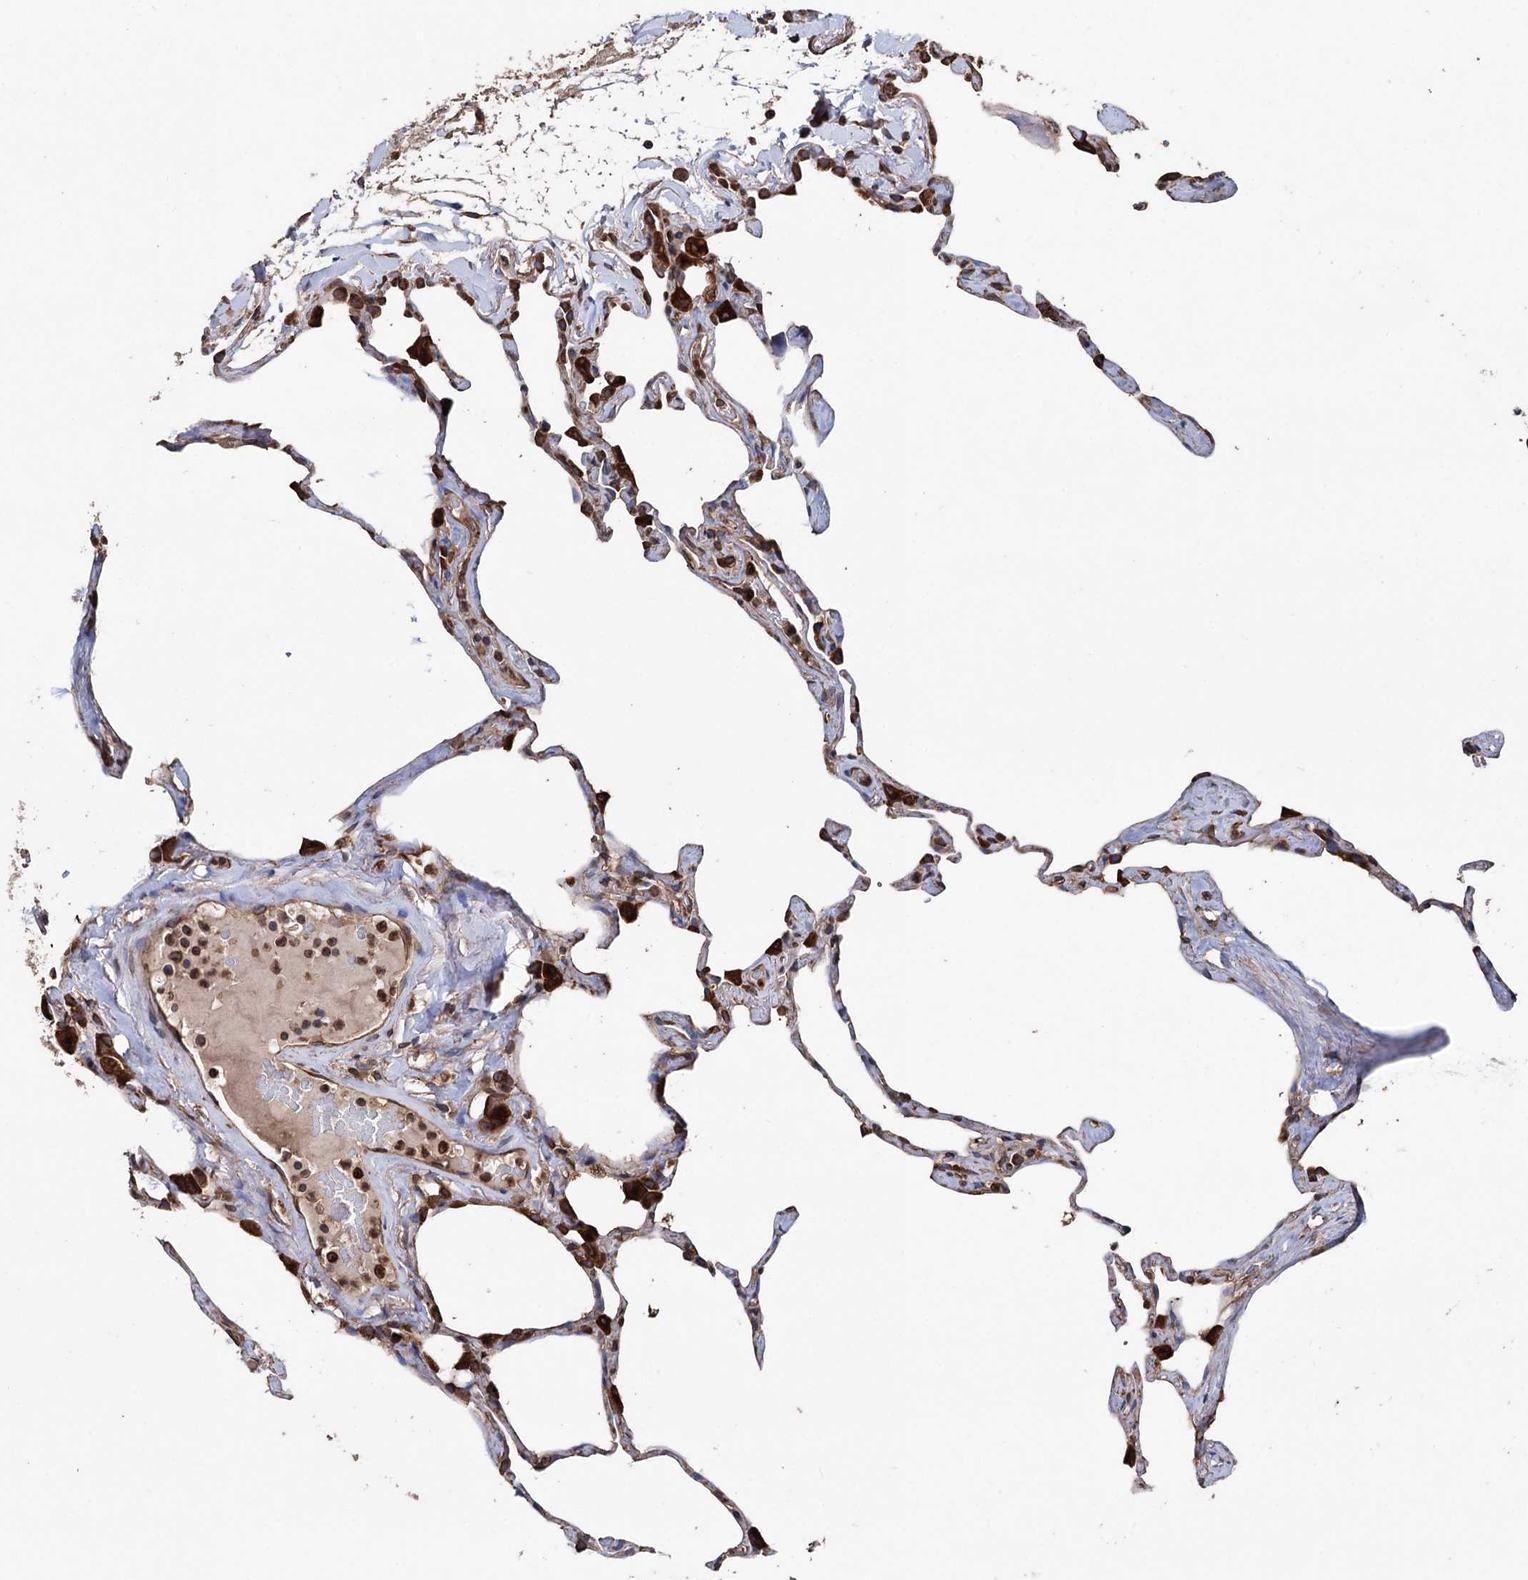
{"staining": {"intensity": "moderate", "quantity": "25%-75%", "location": "cytoplasmic/membranous"}, "tissue": "lung", "cell_type": "Alveolar cells", "image_type": "normal", "snomed": [{"axis": "morphology", "description": "Normal tissue, NOS"}, {"axis": "topography", "description": "Lung"}], "caption": "DAB immunohistochemical staining of normal lung demonstrates moderate cytoplasmic/membranous protein positivity in approximately 25%-75% of alveolar cells. (DAB (3,3'-diaminobenzidine) IHC with brightfield microscopy, high magnification).", "gene": "STING1", "patient": {"sex": "male", "age": 65}}